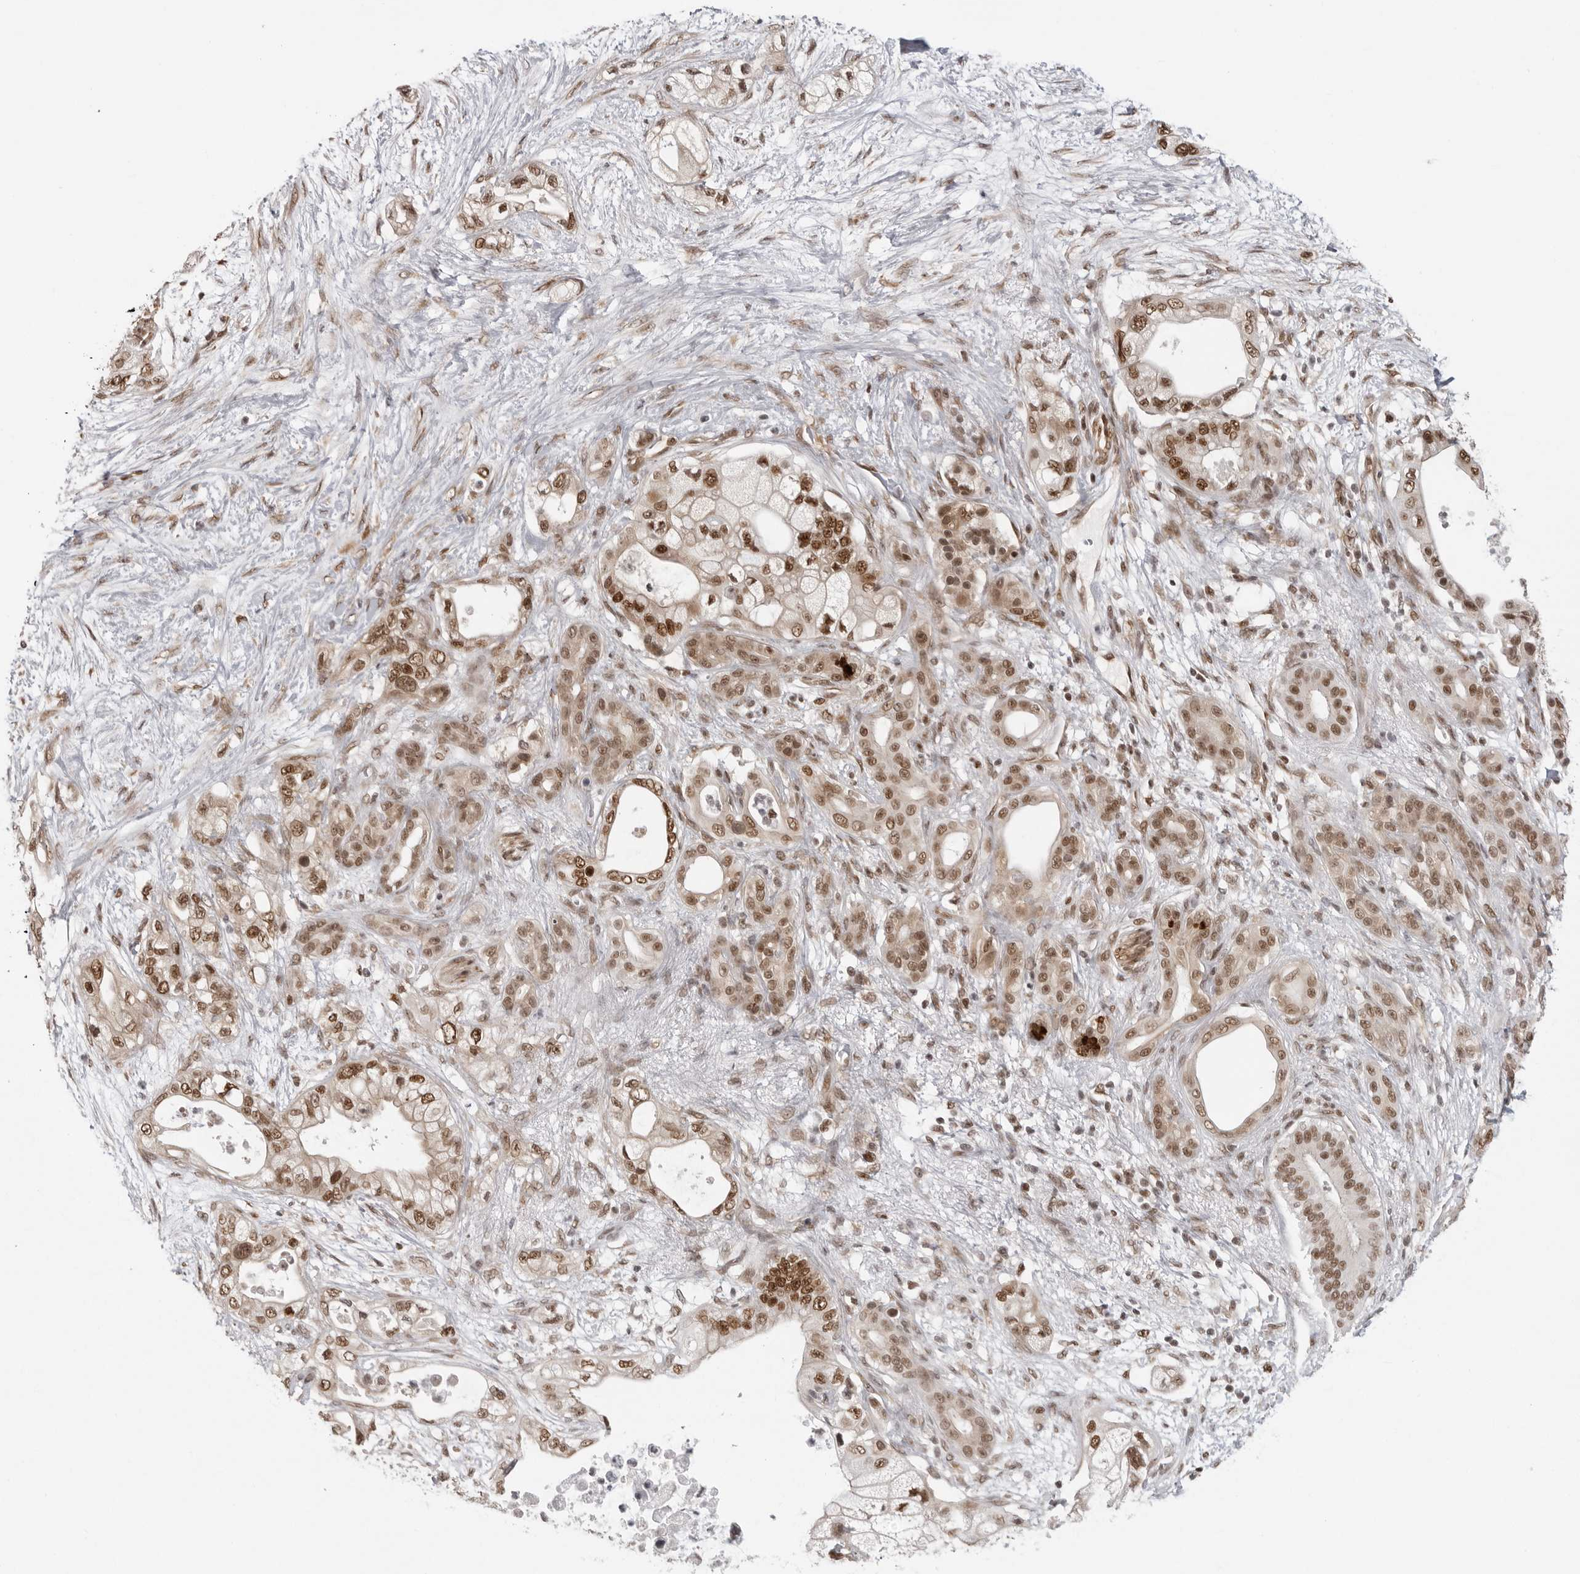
{"staining": {"intensity": "moderate", "quantity": ">75%", "location": "nuclear"}, "tissue": "pancreatic cancer", "cell_type": "Tumor cells", "image_type": "cancer", "snomed": [{"axis": "morphology", "description": "Adenocarcinoma, NOS"}, {"axis": "topography", "description": "Pancreas"}], "caption": "A histopathology image of pancreatic cancer (adenocarcinoma) stained for a protein exhibits moderate nuclear brown staining in tumor cells. Immunohistochemistry stains the protein in brown and the nuclei are stained blue.", "gene": "PRDM10", "patient": {"sex": "male", "age": 53}}